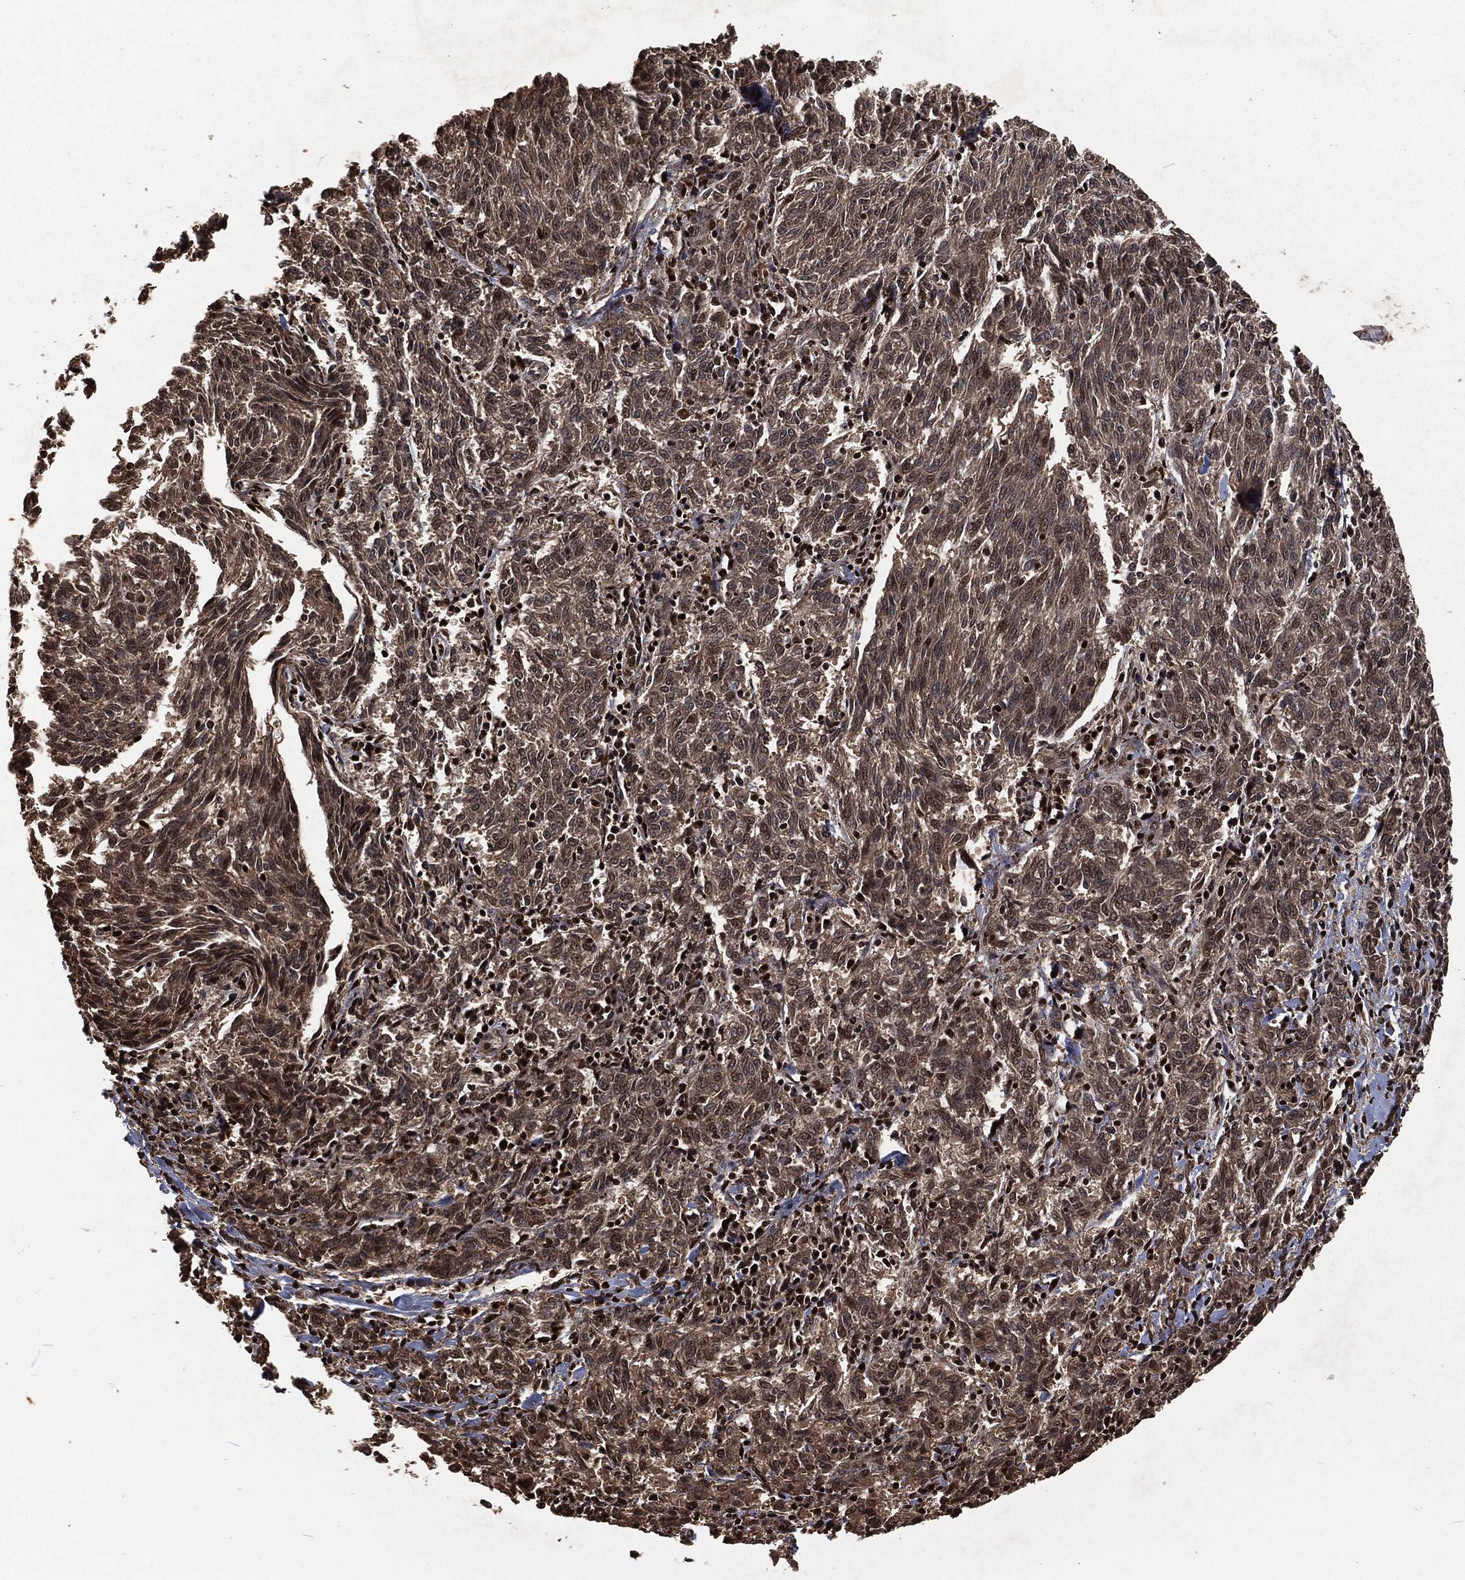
{"staining": {"intensity": "strong", "quantity": "<25%", "location": "cytoplasmic/membranous,nuclear"}, "tissue": "melanoma", "cell_type": "Tumor cells", "image_type": "cancer", "snomed": [{"axis": "morphology", "description": "Malignant melanoma, NOS"}, {"axis": "topography", "description": "Skin"}], "caption": "Immunohistochemical staining of melanoma exhibits strong cytoplasmic/membranous and nuclear protein staining in about <25% of tumor cells.", "gene": "SNAI1", "patient": {"sex": "female", "age": 72}}